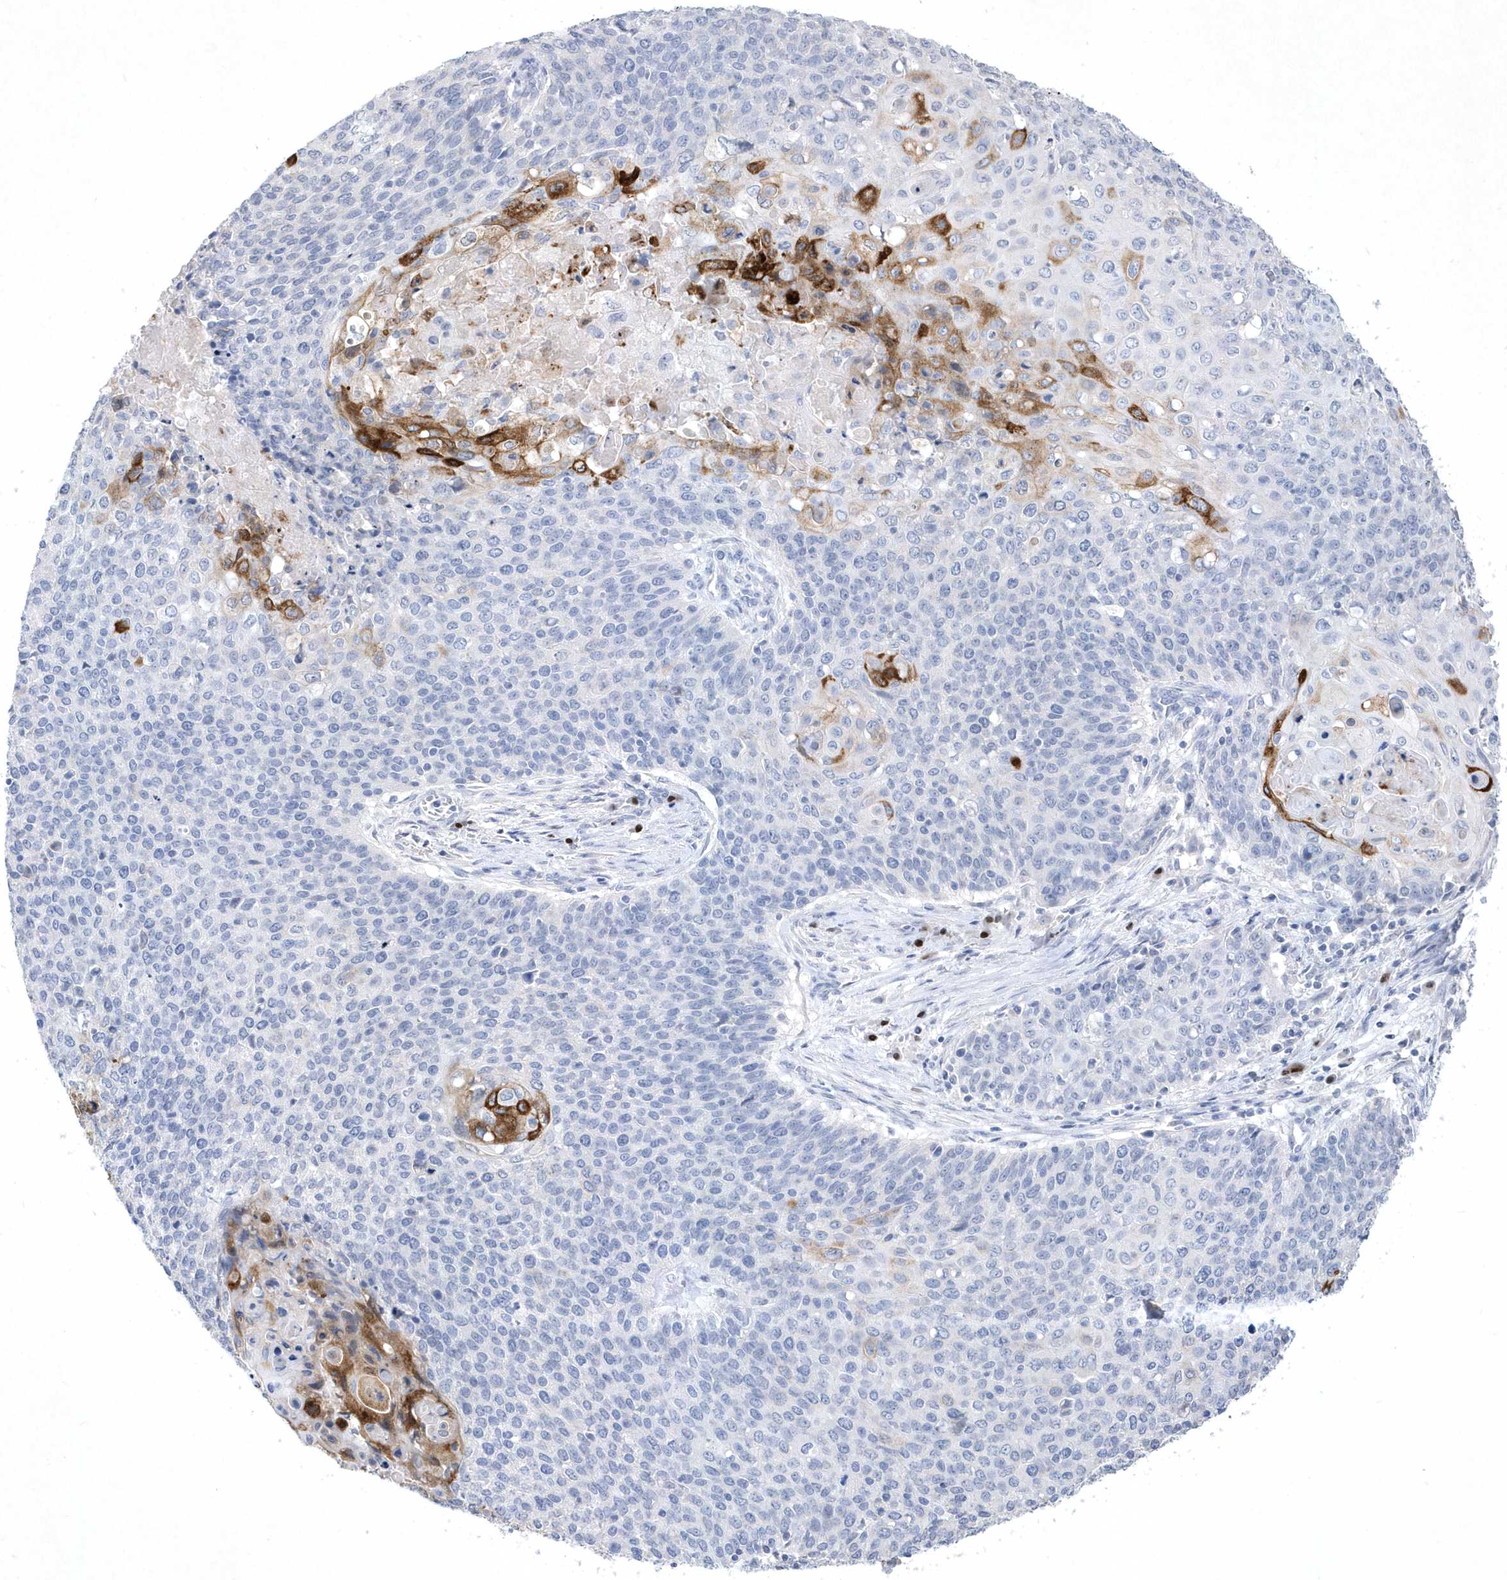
{"staining": {"intensity": "negative", "quantity": "none", "location": "none"}, "tissue": "cervical cancer", "cell_type": "Tumor cells", "image_type": "cancer", "snomed": [{"axis": "morphology", "description": "Squamous cell carcinoma, NOS"}, {"axis": "topography", "description": "Cervix"}], "caption": "Immunohistochemistry photomicrograph of neoplastic tissue: human cervical squamous cell carcinoma stained with DAB (3,3'-diaminobenzidine) displays no significant protein staining in tumor cells.", "gene": "BHLHA15", "patient": {"sex": "female", "age": 39}}